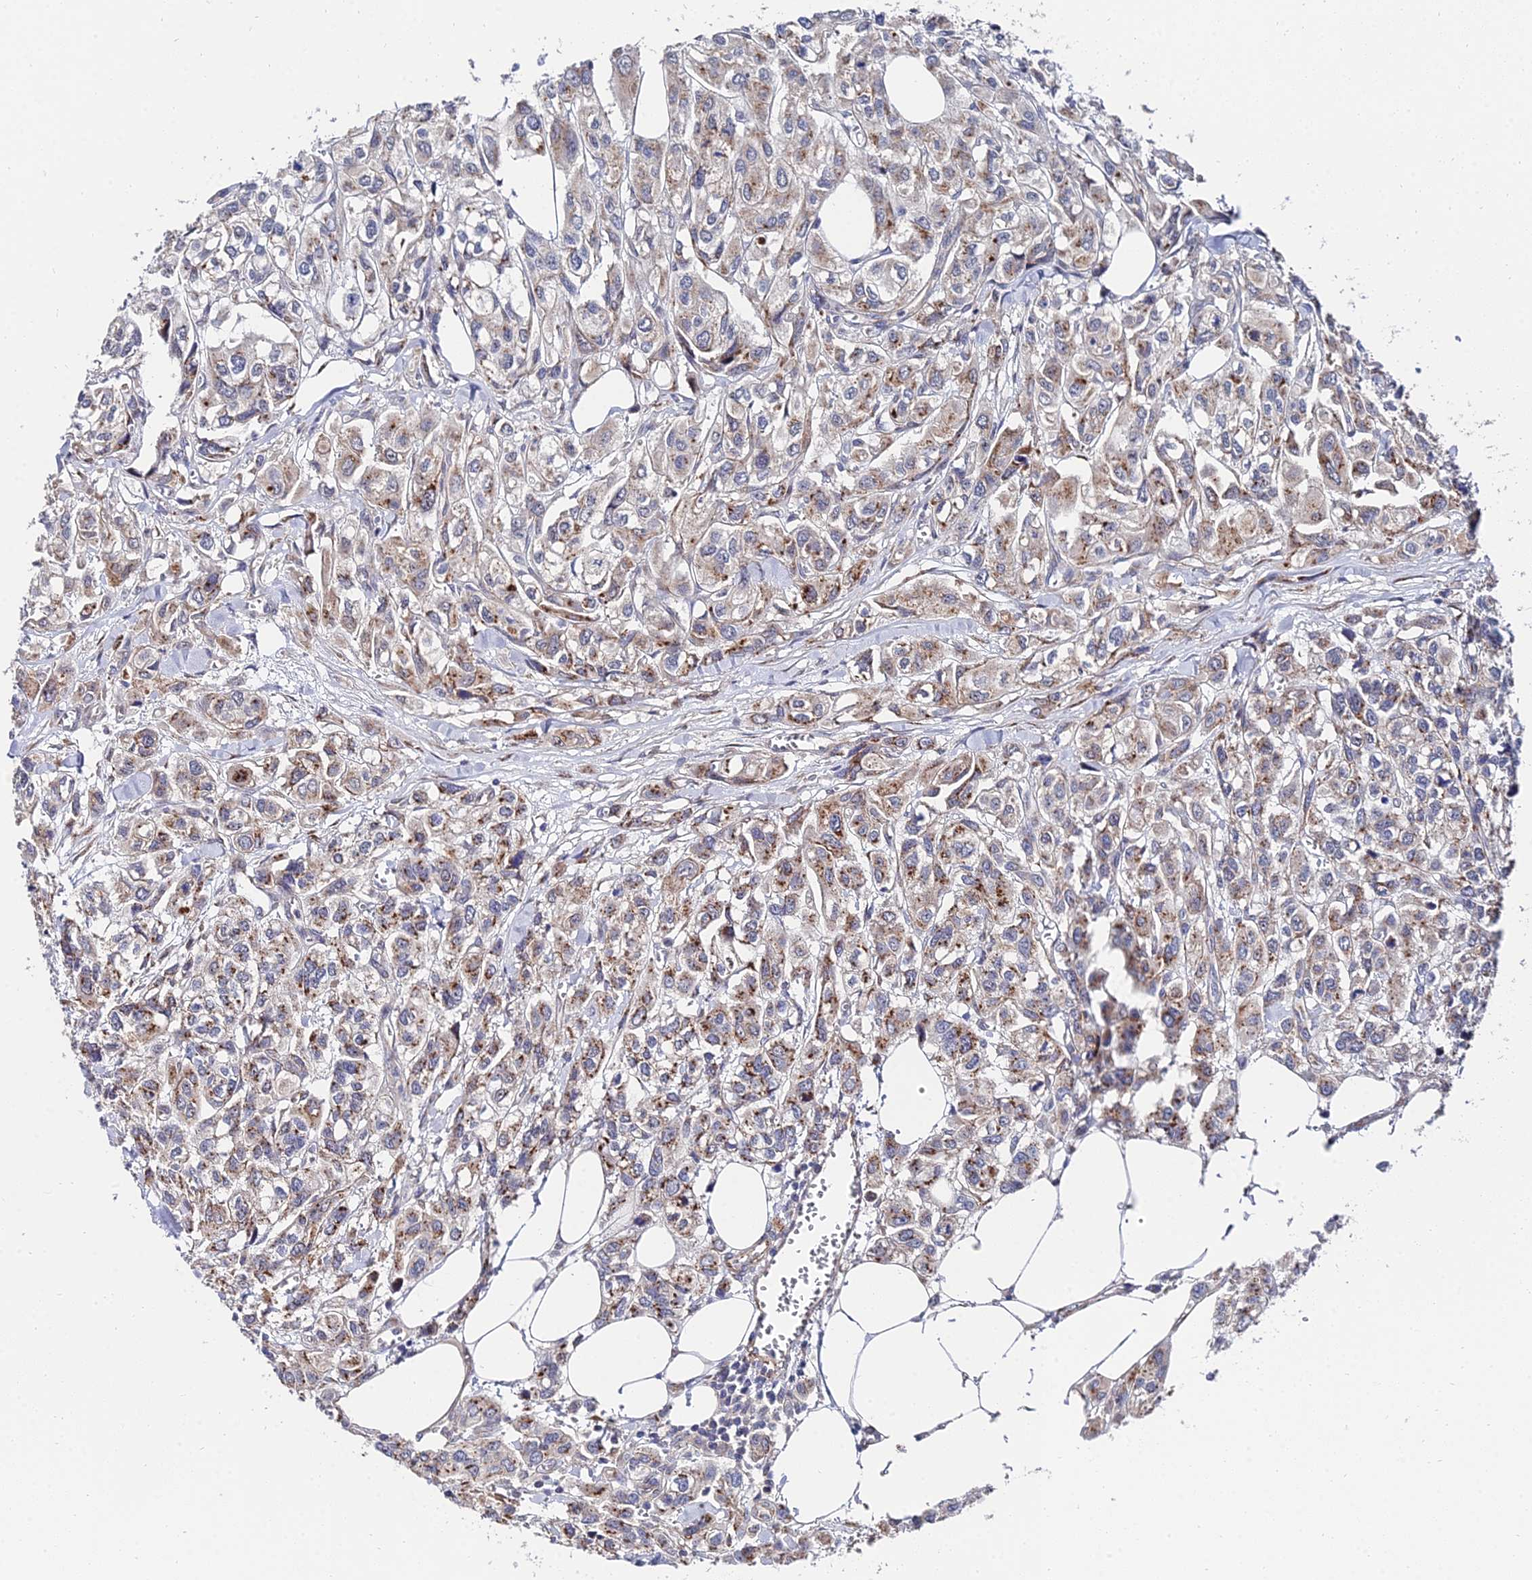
{"staining": {"intensity": "moderate", "quantity": "25%-75%", "location": "cytoplasmic/membranous"}, "tissue": "urothelial cancer", "cell_type": "Tumor cells", "image_type": "cancer", "snomed": [{"axis": "morphology", "description": "Urothelial carcinoma, High grade"}, {"axis": "topography", "description": "Urinary bladder"}], "caption": "Urothelial cancer tissue displays moderate cytoplasmic/membranous staining in about 25%-75% of tumor cells", "gene": "BORCS8", "patient": {"sex": "male", "age": 67}}